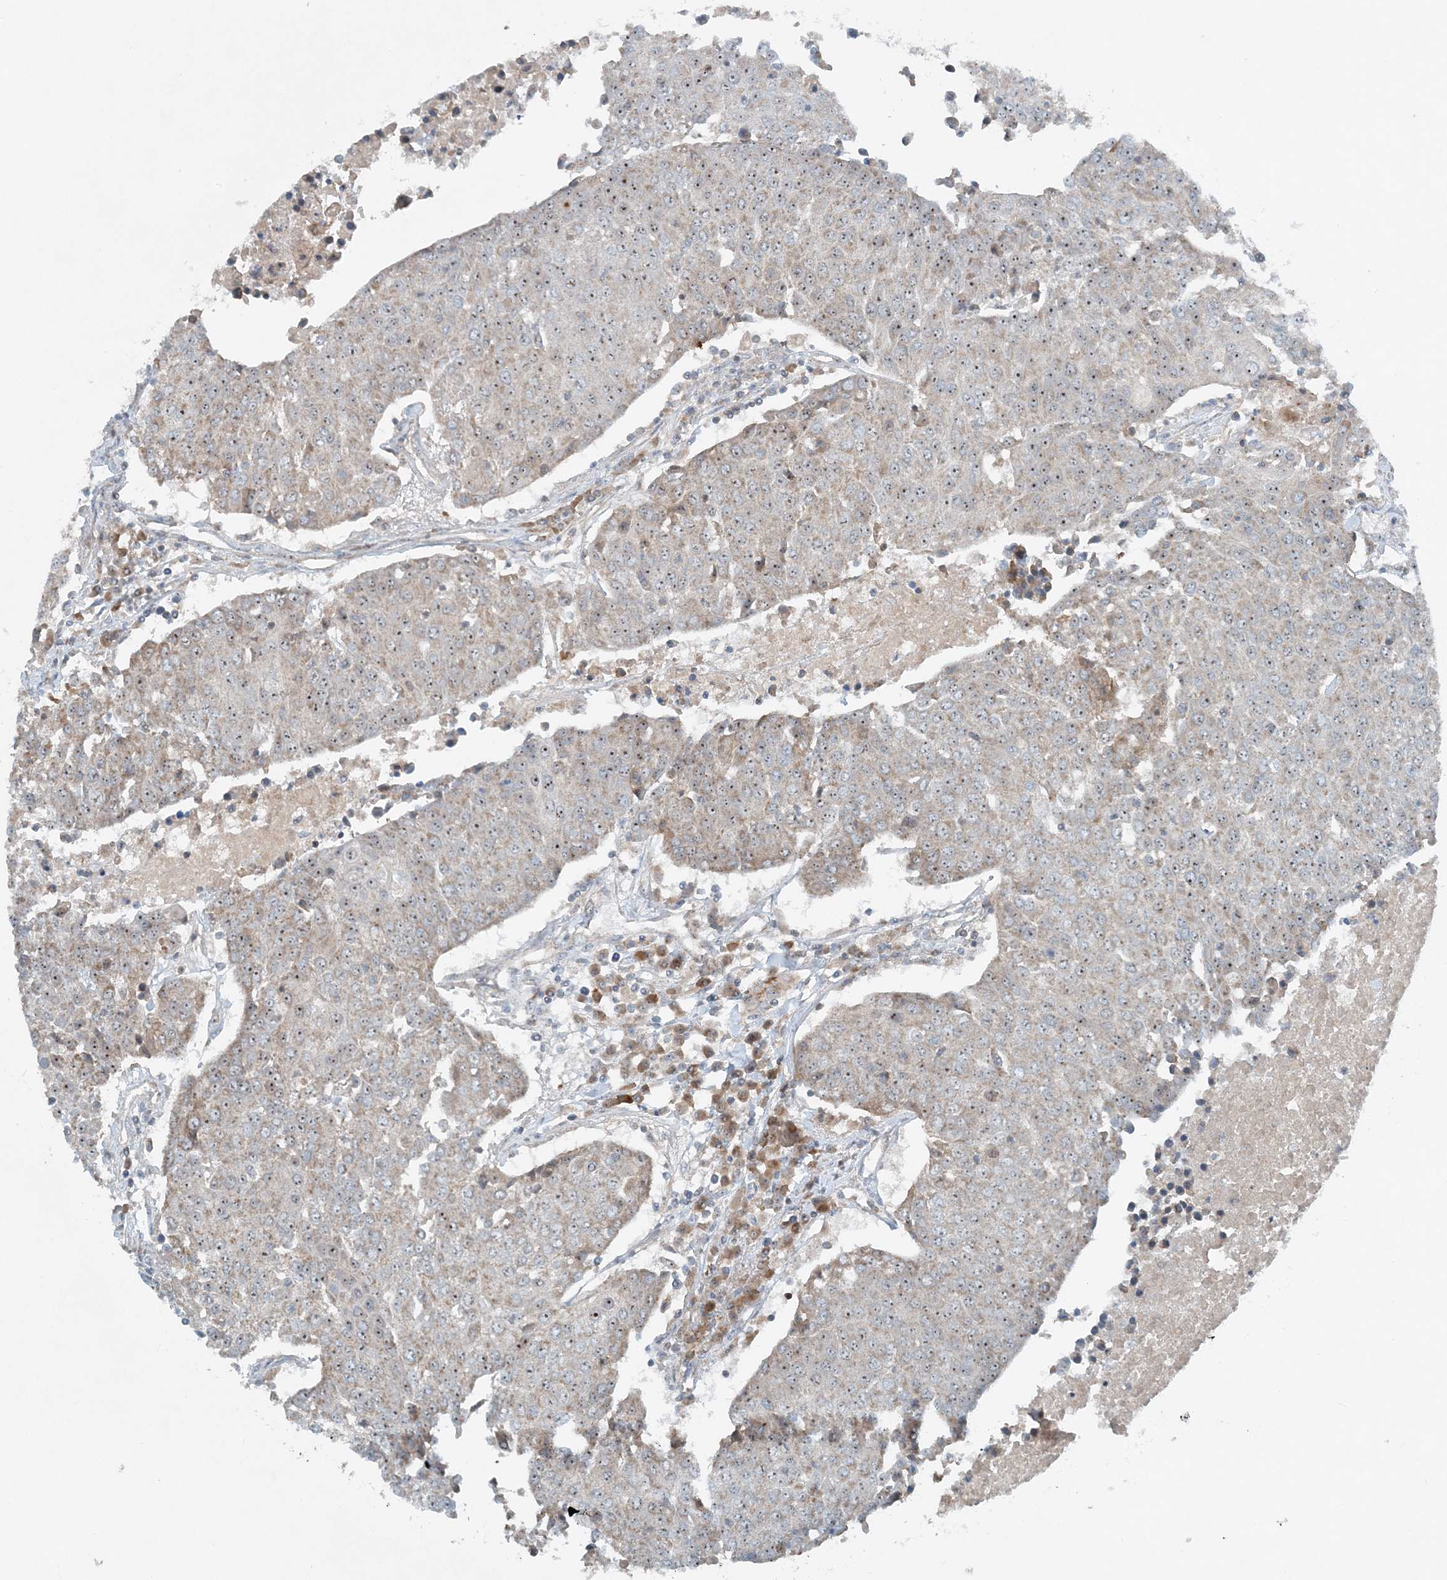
{"staining": {"intensity": "weak", "quantity": ">75%", "location": "cytoplasmic/membranous"}, "tissue": "urothelial cancer", "cell_type": "Tumor cells", "image_type": "cancer", "snomed": [{"axis": "morphology", "description": "Urothelial carcinoma, High grade"}, {"axis": "topography", "description": "Urinary bladder"}], "caption": "Immunohistochemical staining of urothelial cancer reveals low levels of weak cytoplasmic/membranous positivity in about >75% of tumor cells.", "gene": "MITD1", "patient": {"sex": "female", "age": 85}}